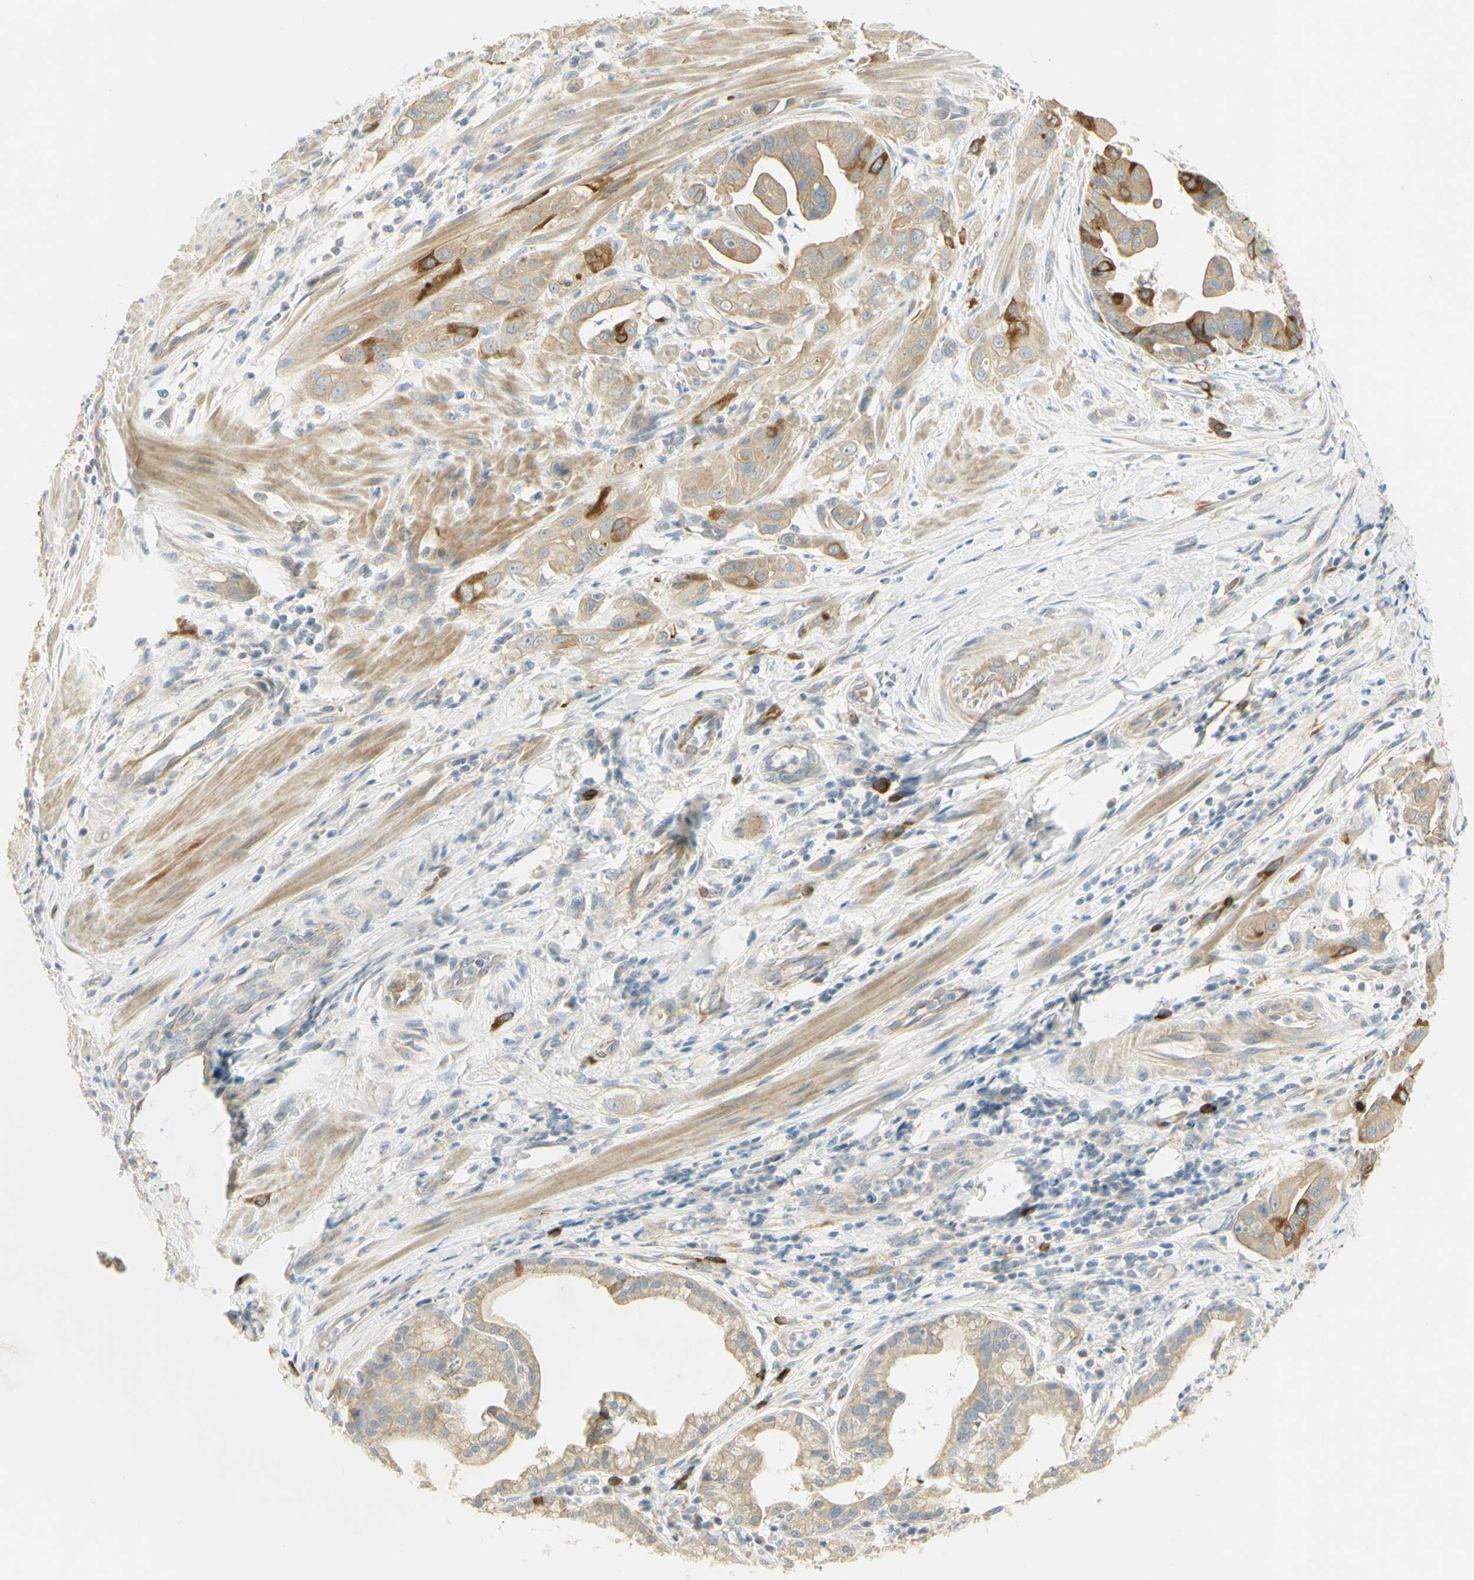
{"staining": {"intensity": "strong", "quantity": "25%-75%", "location": "cytoplasmic/membranous"}, "tissue": "pancreatic cancer", "cell_type": "Tumor cells", "image_type": "cancer", "snomed": [{"axis": "morphology", "description": "Adenocarcinoma, NOS"}, {"axis": "topography", "description": "Pancreas"}], "caption": "Immunohistochemical staining of pancreatic cancer demonstrates high levels of strong cytoplasmic/membranous expression in about 25%-75% of tumor cells. (DAB (3,3'-diaminobenzidine) IHC, brown staining for protein, blue staining for nuclei).", "gene": "KIF11", "patient": {"sex": "female", "age": 75}}